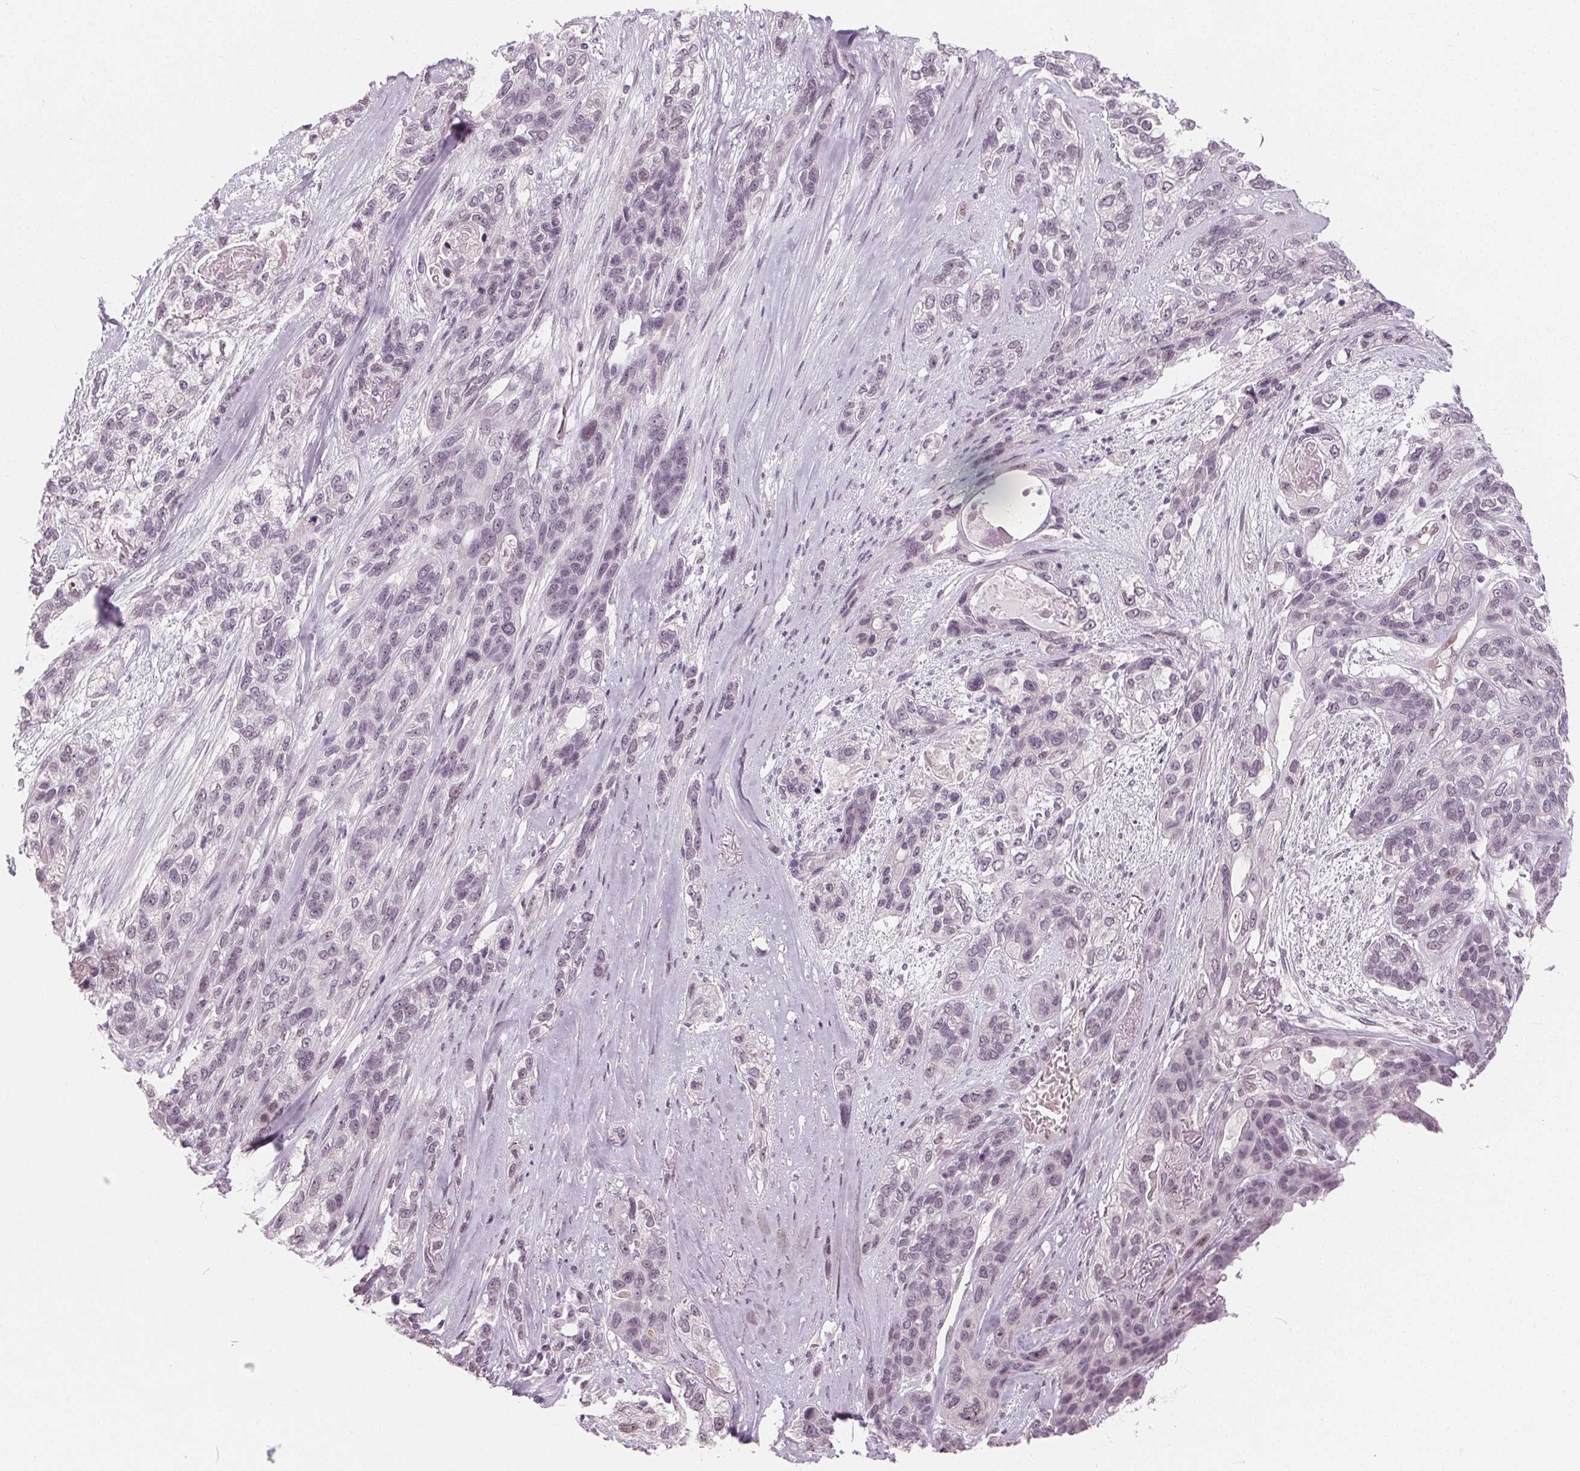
{"staining": {"intensity": "negative", "quantity": "none", "location": "none"}, "tissue": "lung cancer", "cell_type": "Tumor cells", "image_type": "cancer", "snomed": [{"axis": "morphology", "description": "Squamous cell carcinoma, NOS"}, {"axis": "topography", "description": "Lung"}], "caption": "Immunohistochemistry of squamous cell carcinoma (lung) displays no staining in tumor cells.", "gene": "NUP210L", "patient": {"sex": "female", "age": 70}}